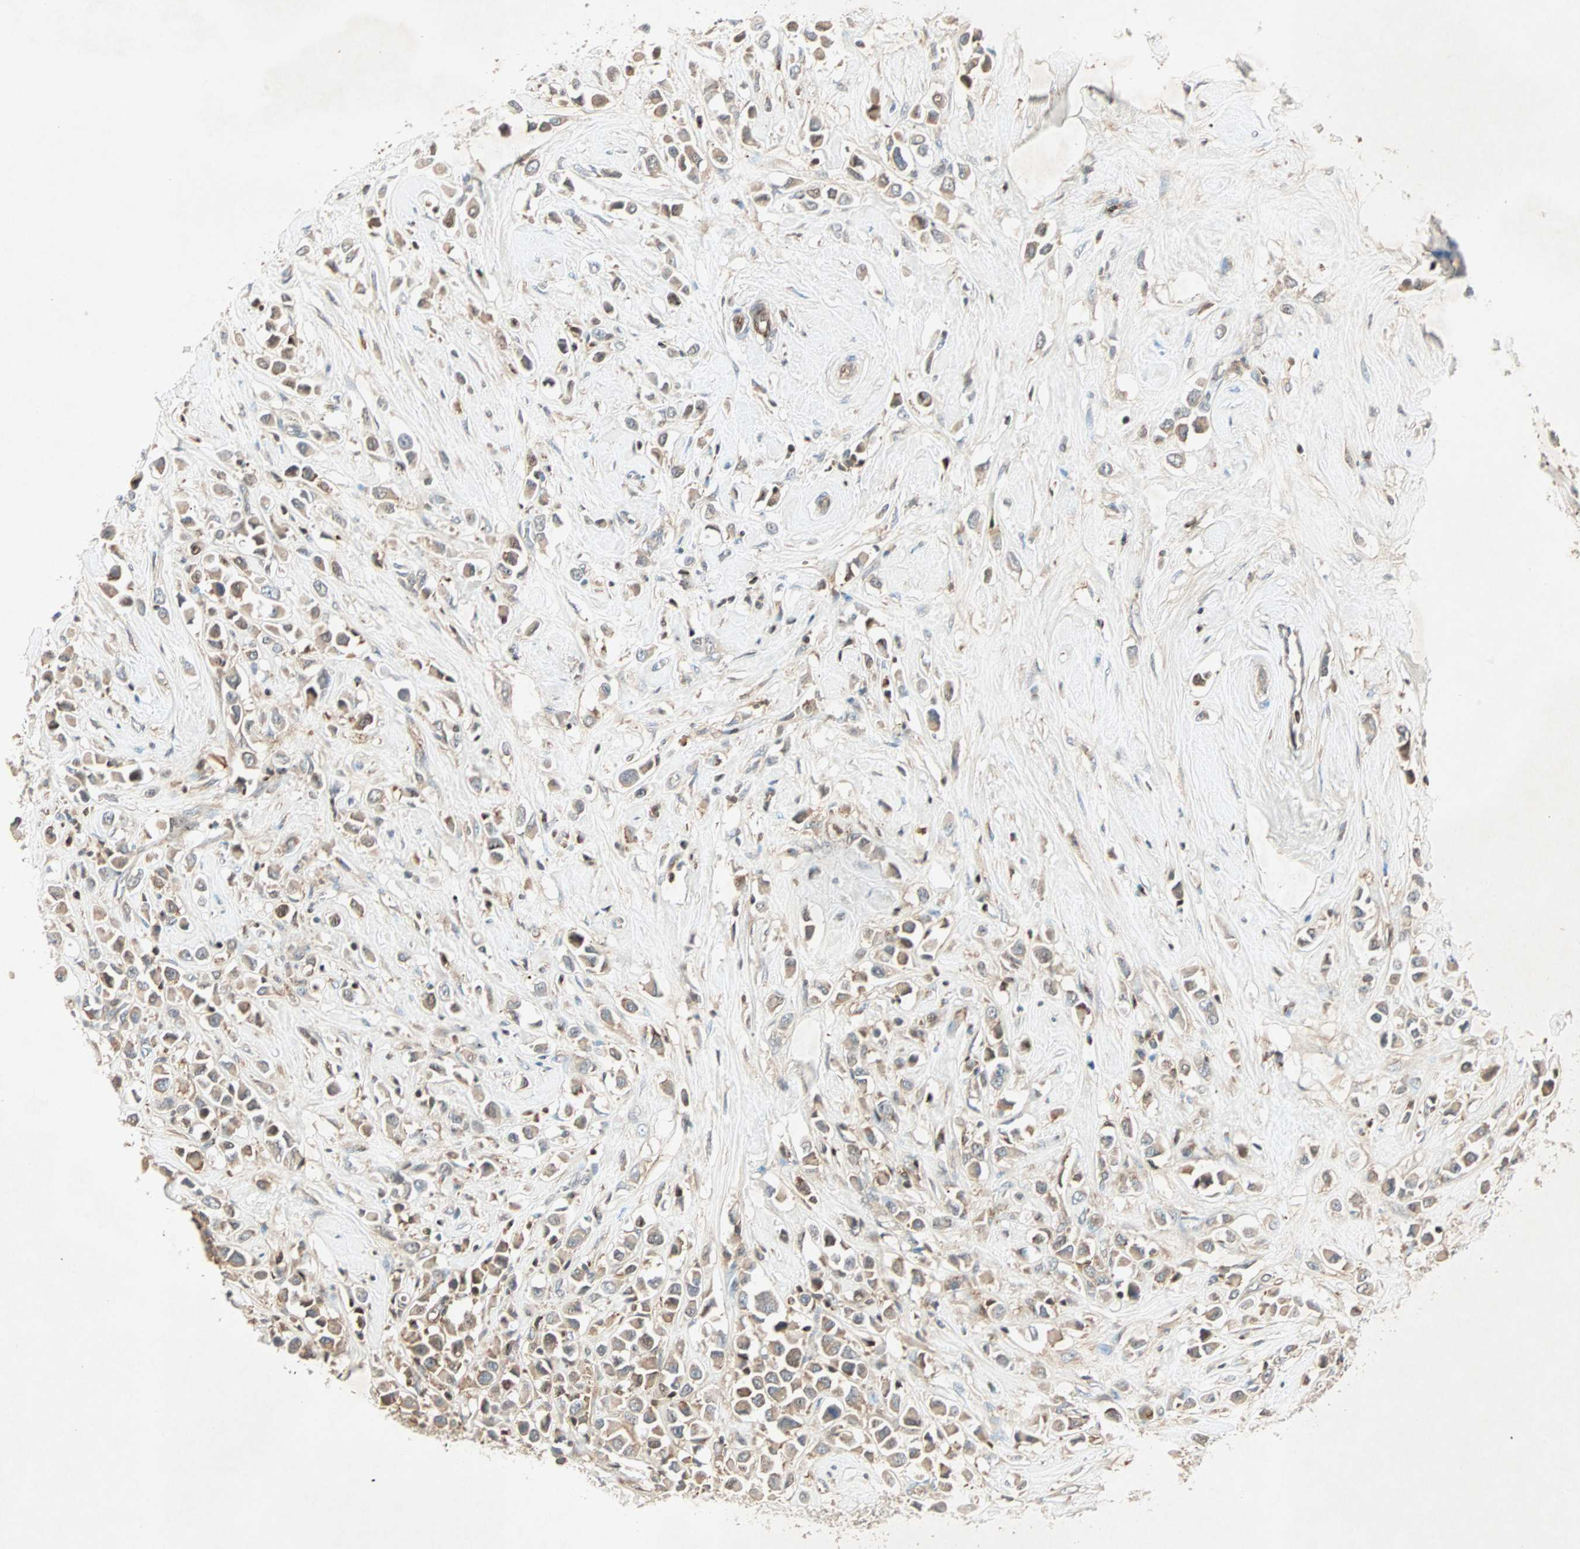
{"staining": {"intensity": "weak", "quantity": ">75%", "location": "cytoplasmic/membranous"}, "tissue": "breast cancer", "cell_type": "Tumor cells", "image_type": "cancer", "snomed": [{"axis": "morphology", "description": "Duct carcinoma"}, {"axis": "topography", "description": "Breast"}], "caption": "Protein expression analysis of infiltrating ductal carcinoma (breast) demonstrates weak cytoplasmic/membranous positivity in about >75% of tumor cells.", "gene": "TEC", "patient": {"sex": "female", "age": 61}}